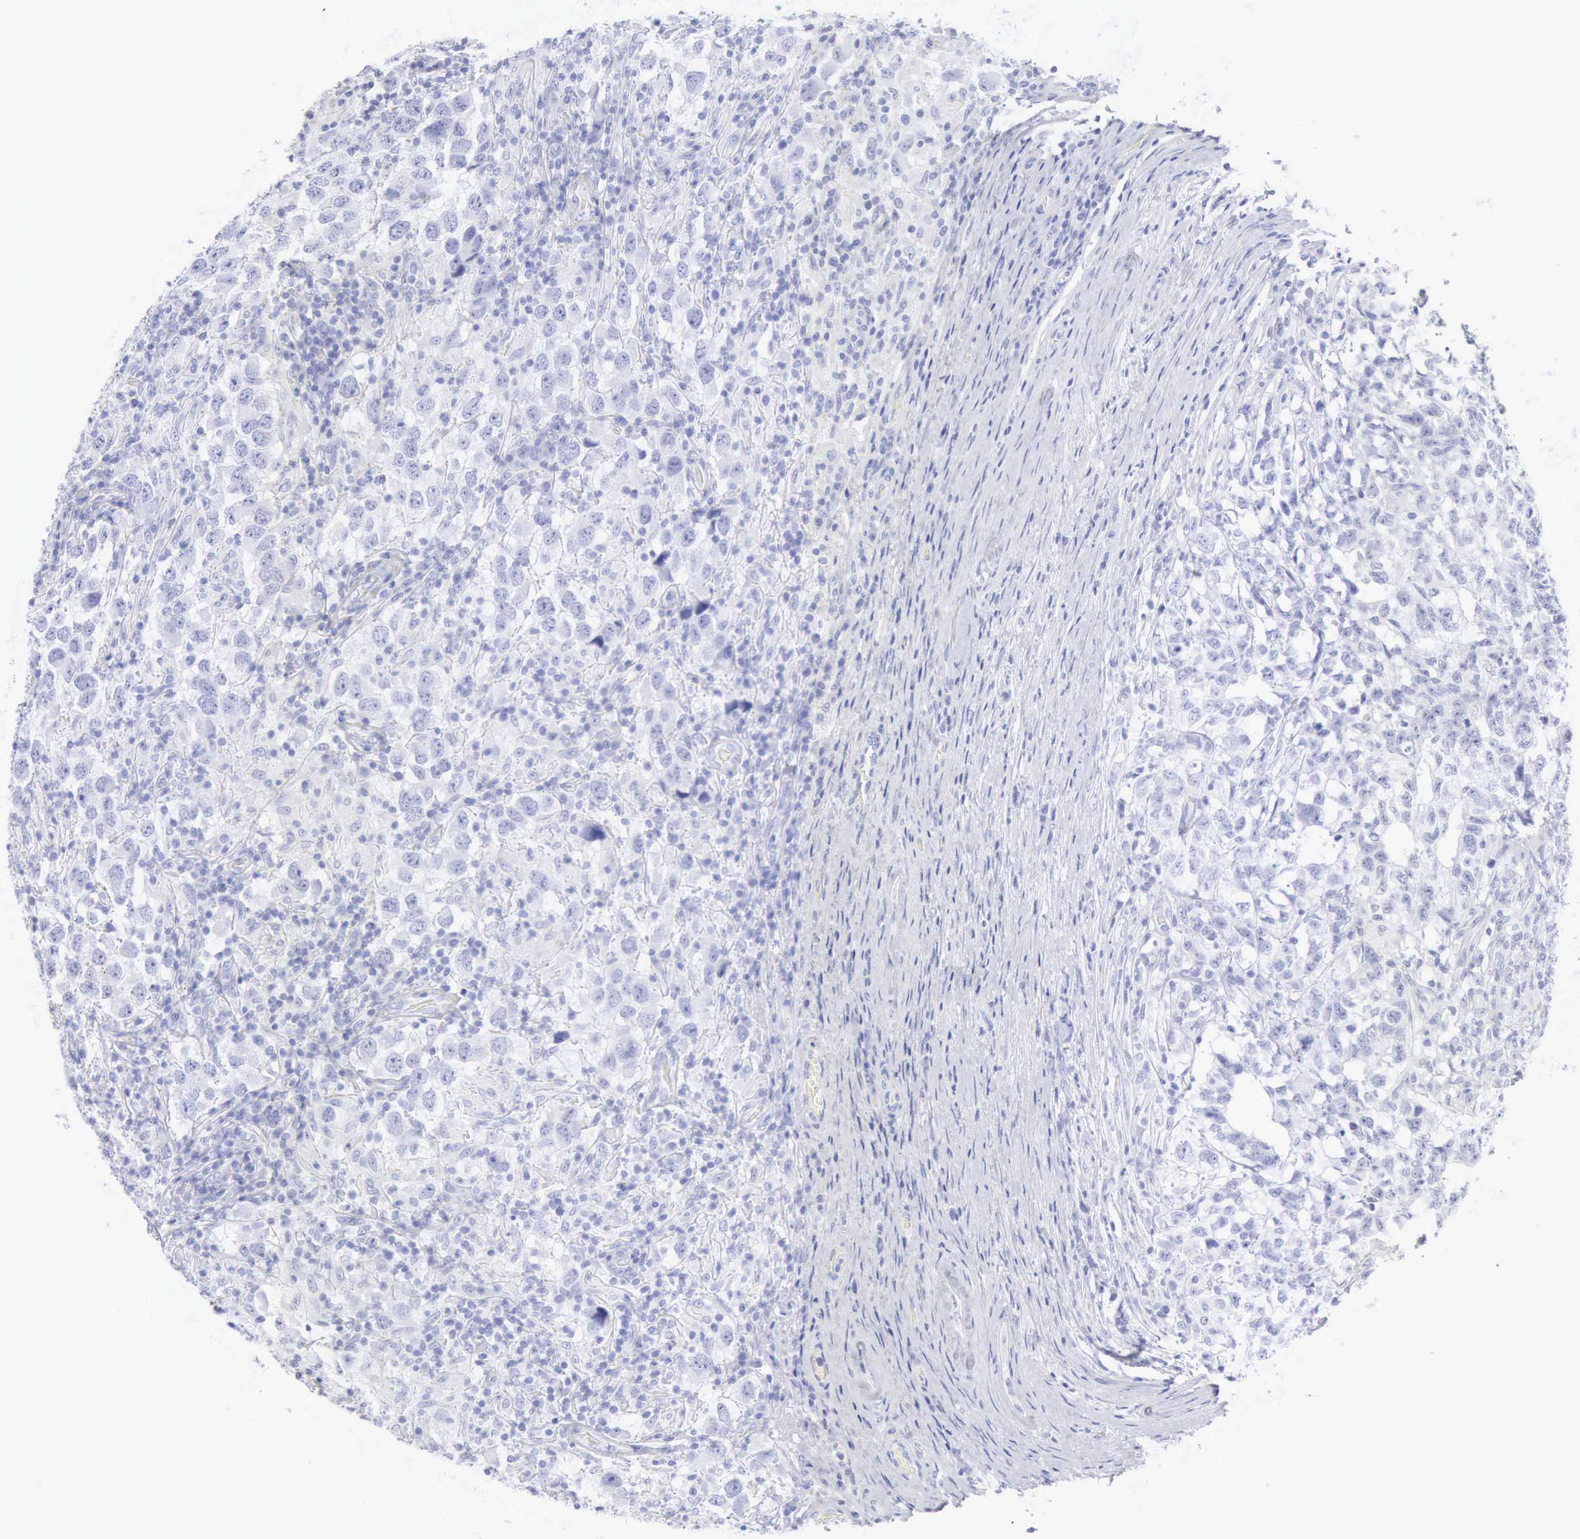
{"staining": {"intensity": "negative", "quantity": "none", "location": "none"}, "tissue": "testis cancer", "cell_type": "Tumor cells", "image_type": "cancer", "snomed": [{"axis": "morphology", "description": "Carcinoma, Embryonal, NOS"}, {"axis": "topography", "description": "Testis"}], "caption": "Immunohistochemical staining of testis cancer demonstrates no significant staining in tumor cells. Brightfield microscopy of immunohistochemistry stained with DAB (3,3'-diaminobenzidine) (brown) and hematoxylin (blue), captured at high magnification.", "gene": "KRT5", "patient": {"sex": "male", "age": 21}}